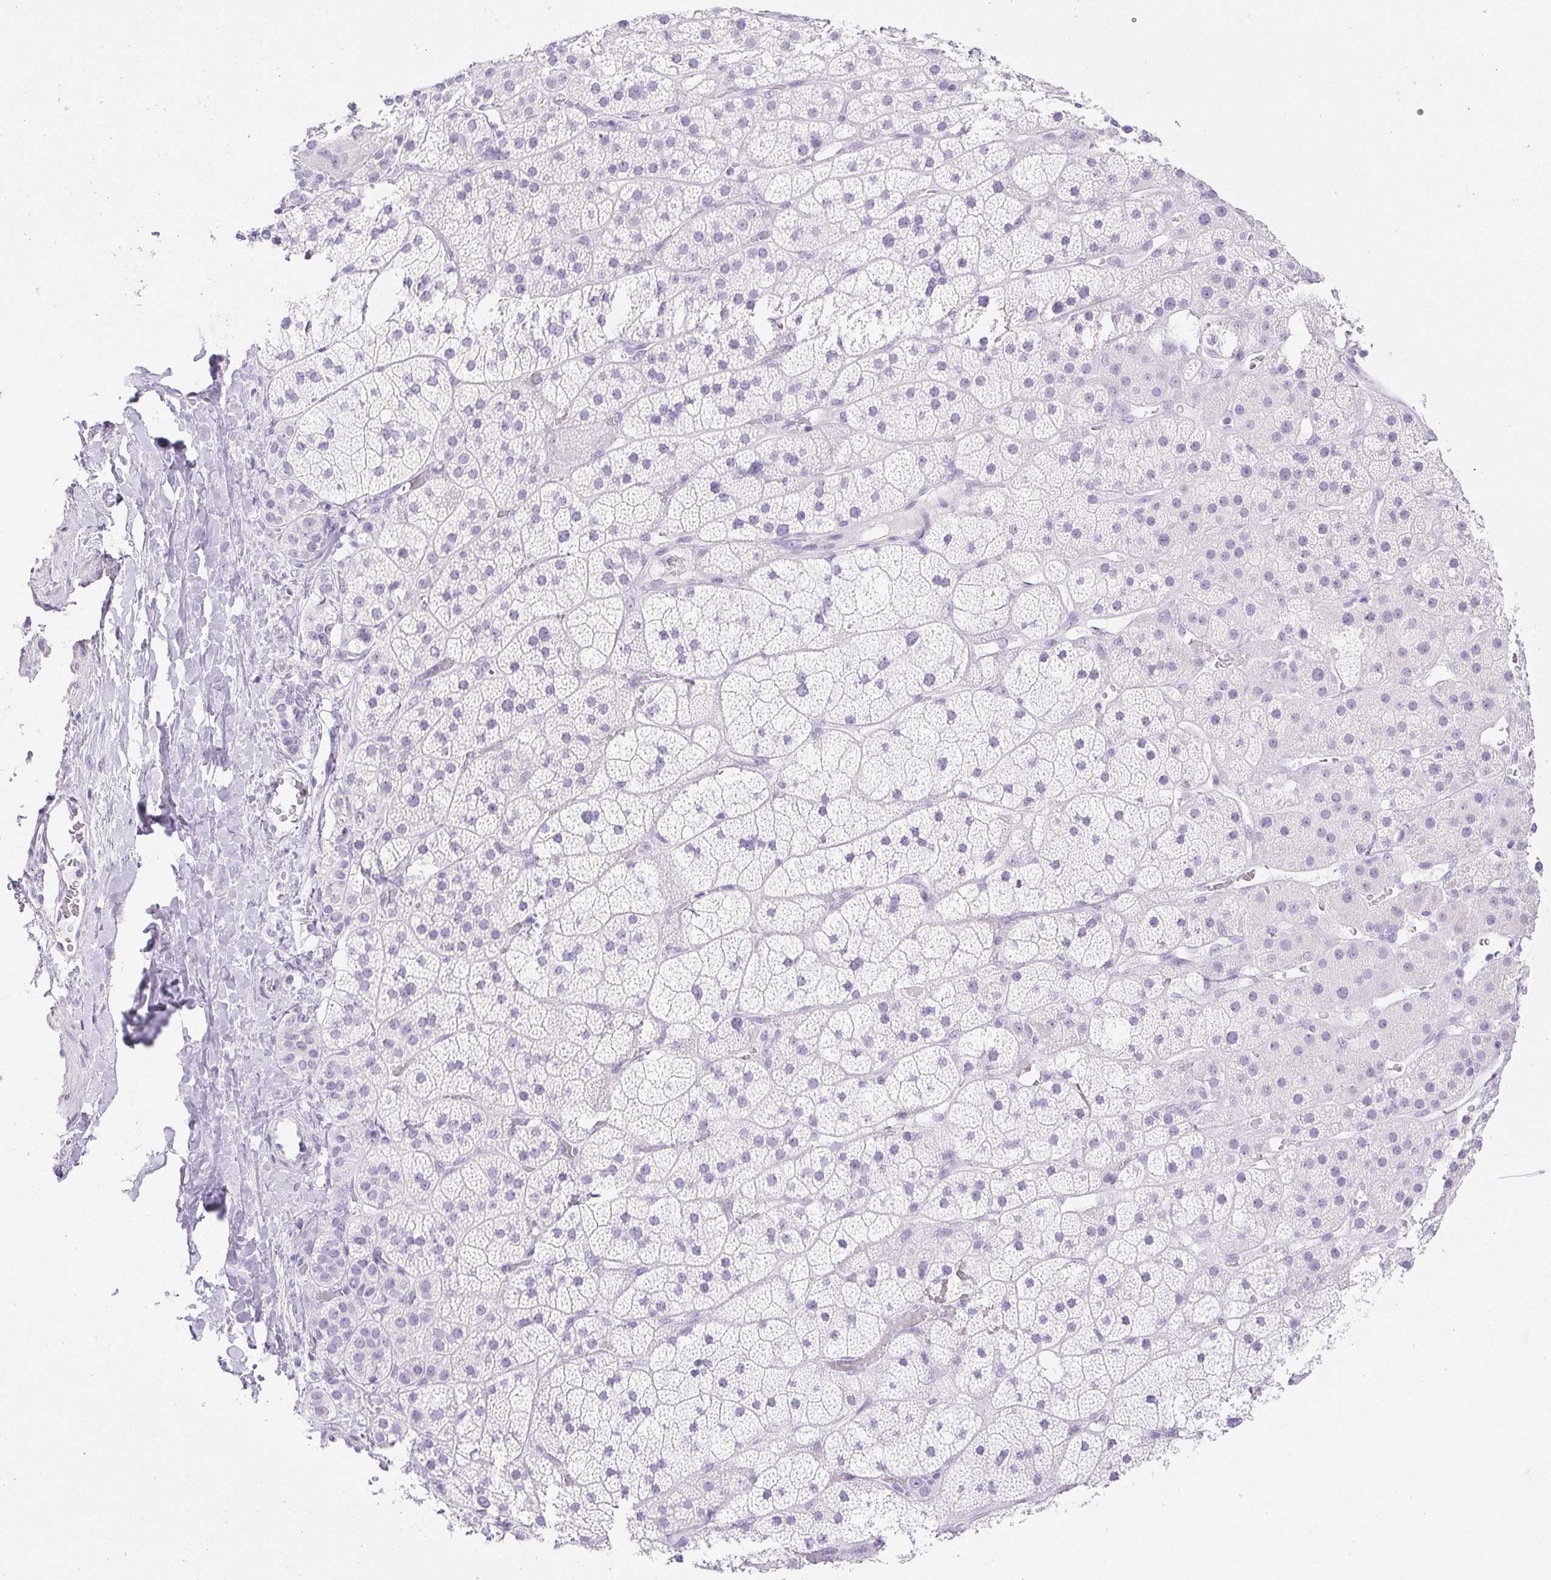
{"staining": {"intensity": "negative", "quantity": "none", "location": "none"}, "tissue": "adrenal gland", "cell_type": "Glandular cells", "image_type": "normal", "snomed": [{"axis": "morphology", "description": "Normal tissue, NOS"}, {"axis": "topography", "description": "Adrenal gland"}], "caption": "The image displays no significant staining in glandular cells of adrenal gland.", "gene": "HLA", "patient": {"sex": "male", "age": 57}}